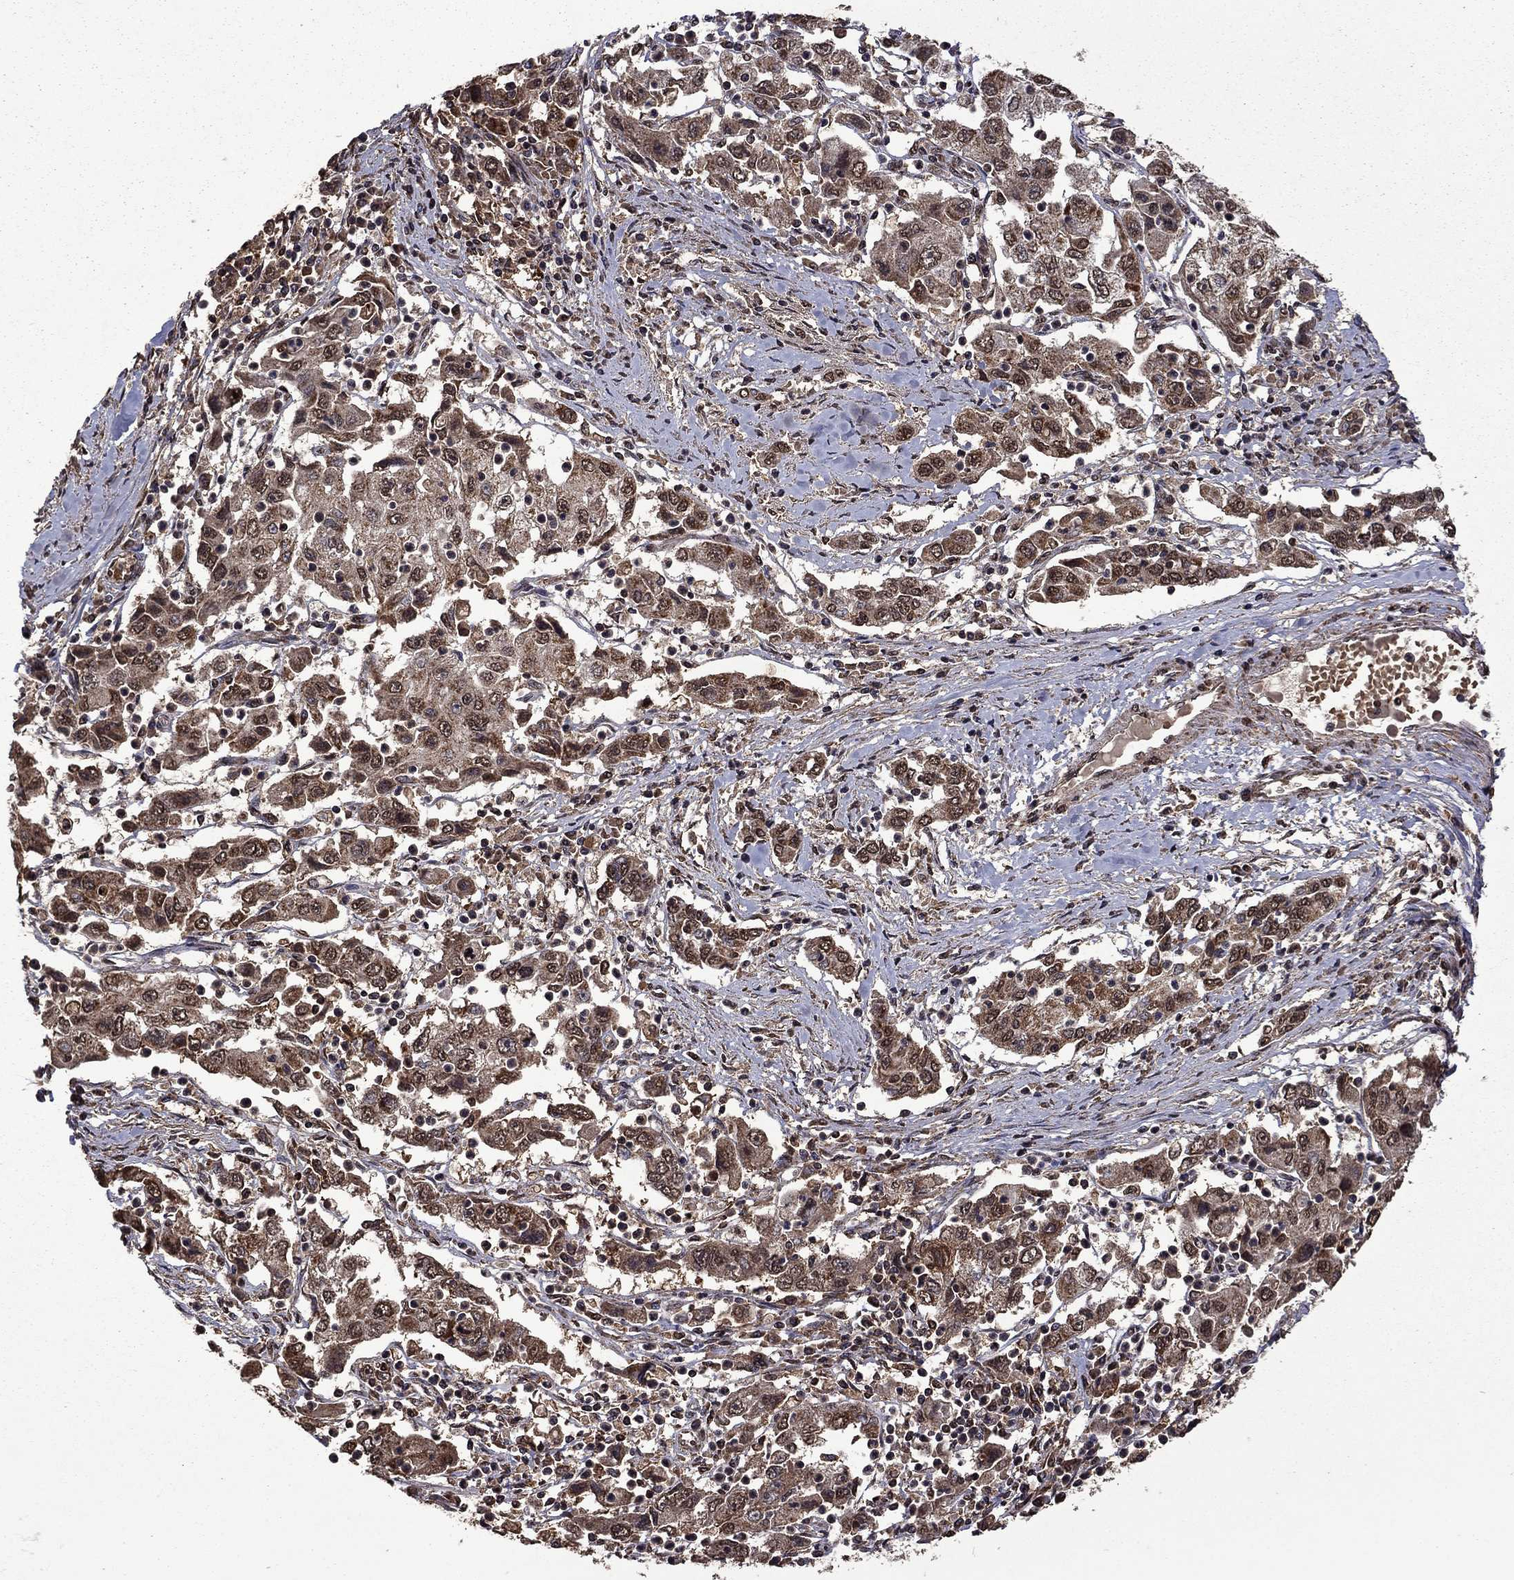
{"staining": {"intensity": "strong", "quantity": "25%-75%", "location": "cytoplasmic/membranous,nuclear"}, "tissue": "cervical cancer", "cell_type": "Tumor cells", "image_type": "cancer", "snomed": [{"axis": "morphology", "description": "Squamous cell carcinoma, NOS"}, {"axis": "topography", "description": "Cervix"}], "caption": "Squamous cell carcinoma (cervical) stained with a brown dye demonstrates strong cytoplasmic/membranous and nuclear positive positivity in approximately 25%-75% of tumor cells.", "gene": "ITM2B", "patient": {"sex": "female", "age": 36}}